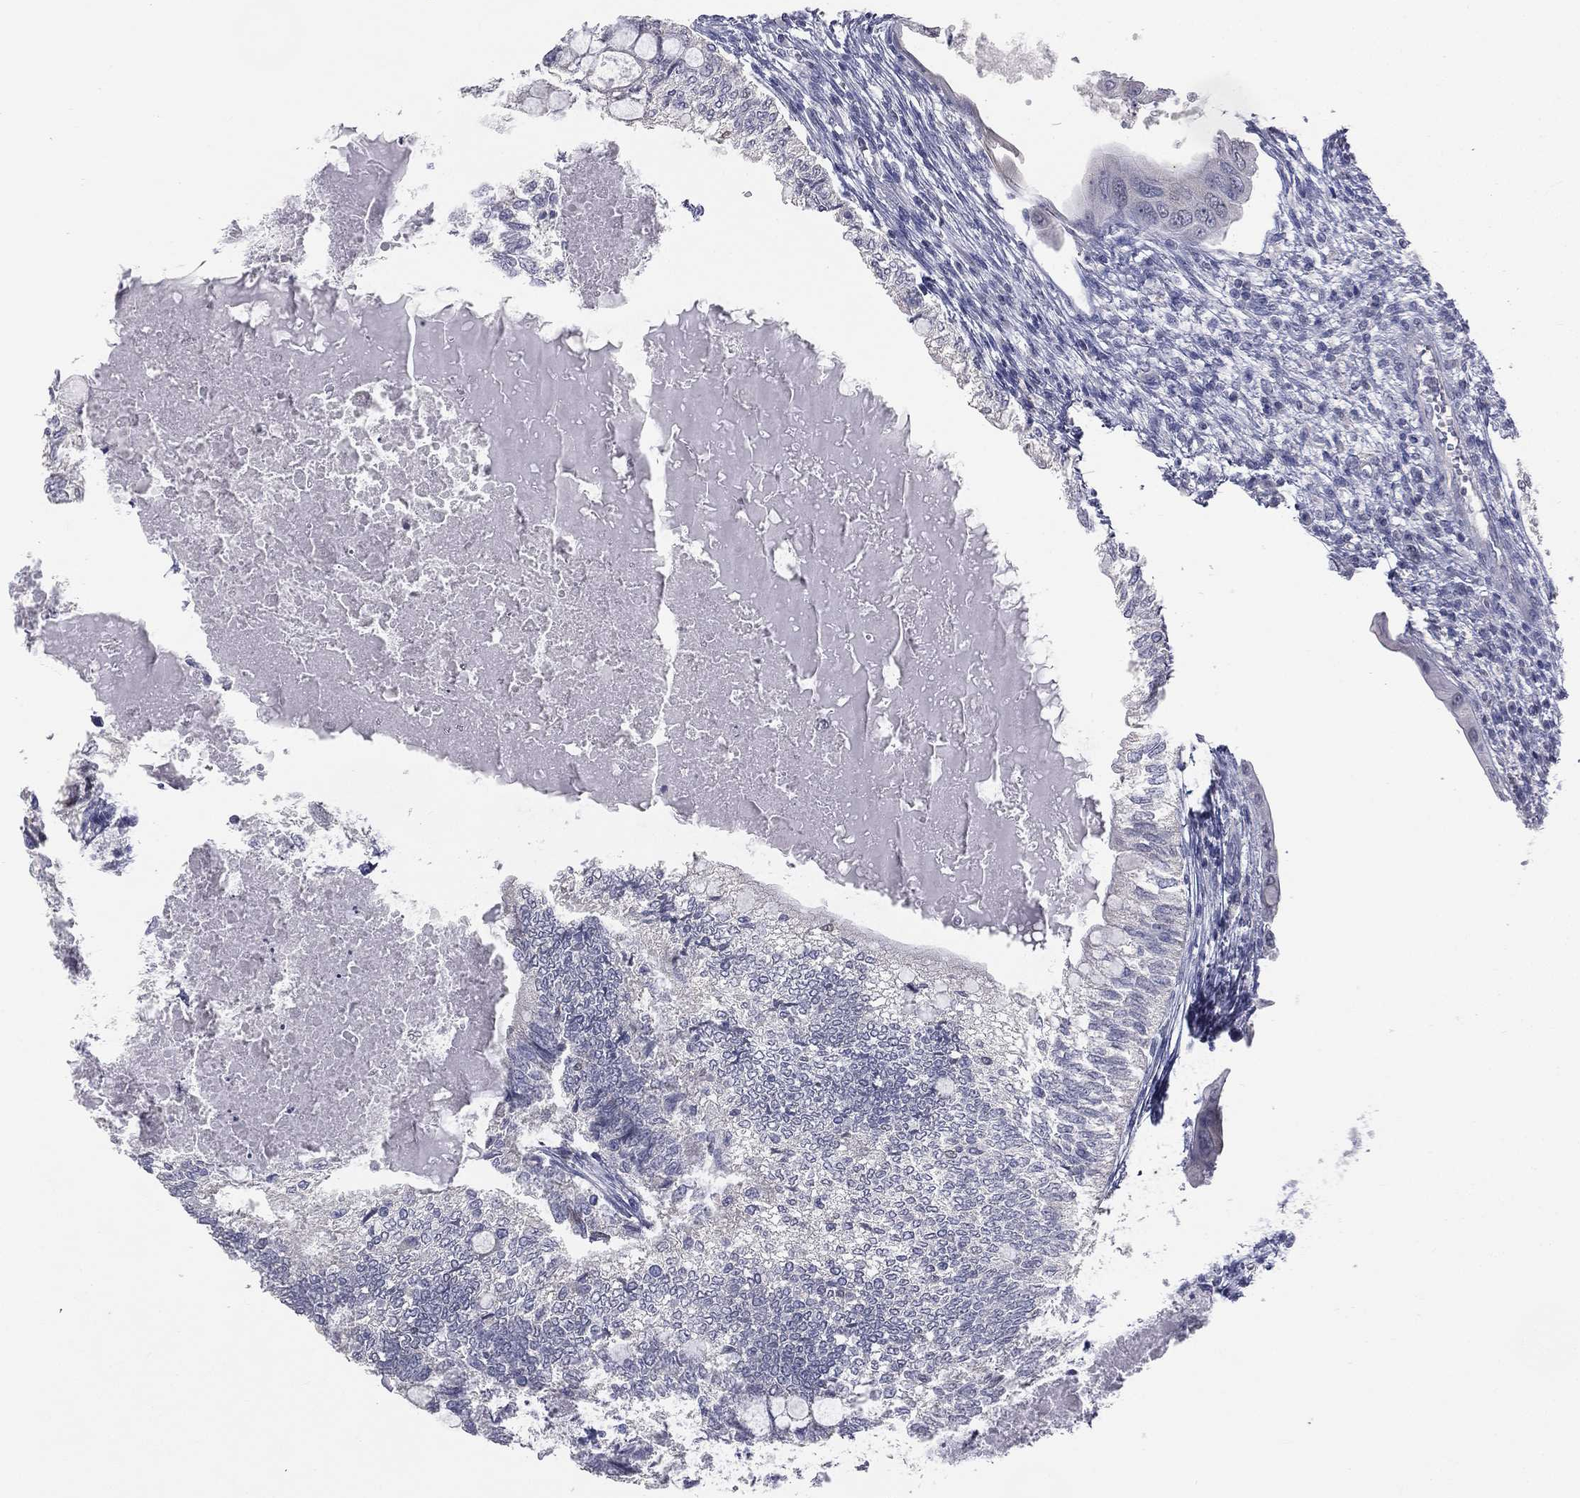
{"staining": {"intensity": "negative", "quantity": "none", "location": "none"}, "tissue": "testis cancer", "cell_type": "Tumor cells", "image_type": "cancer", "snomed": [{"axis": "morphology", "description": "Seminoma, NOS"}, {"axis": "morphology", "description": "Carcinoma, Embryonal, NOS"}, {"axis": "topography", "description": "Testis"}], "caption": "Tumor cells are negative for protein expression in human embryonal carcinoma (testis).", "gene": "DMKN", "patient": {"sex": "male", "age": 41}}